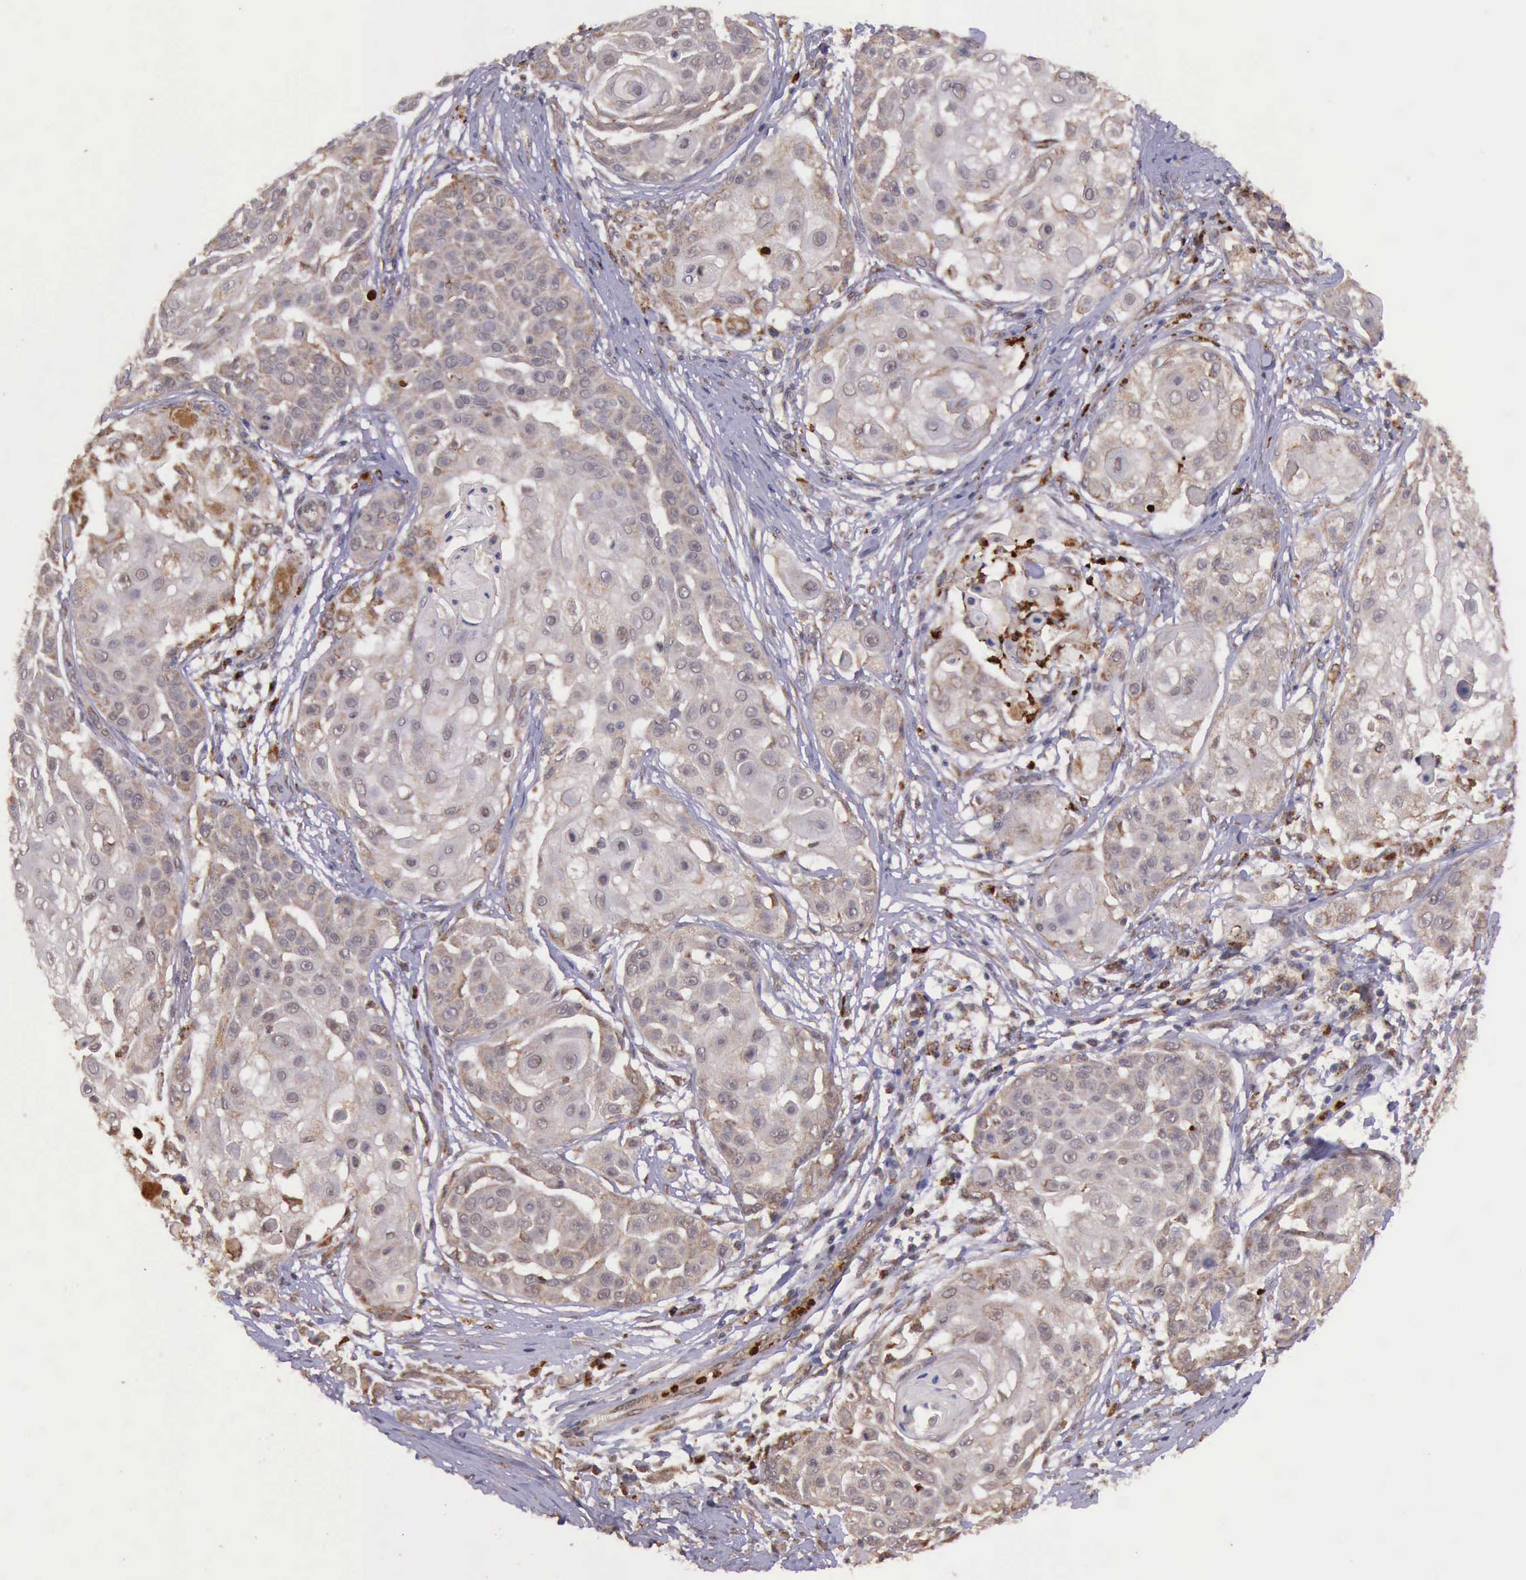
{"staining": {"intensity": "moderate", "quantity": "25%-75%", "location": "cytoplasmic/membranous"}, "tissue": "skin cancer", "cell_type": "Tumor cells", "image_type": "cancer", "snomed": [{"axis": "morphology", "description": "Squamous cell carcinoma, NOS"}, {"axis": "topography", "description": "Skin"}], "caption": "Squamous cell carcinoma (skin) was stained to show a protein in brown. There is medium levels of moderate cytoplasmic/membranous positivity in approximately 25%-75% of tumor cells.", "gene": "ARMCX3", "patient": {"sex": "female", "age": 57}}